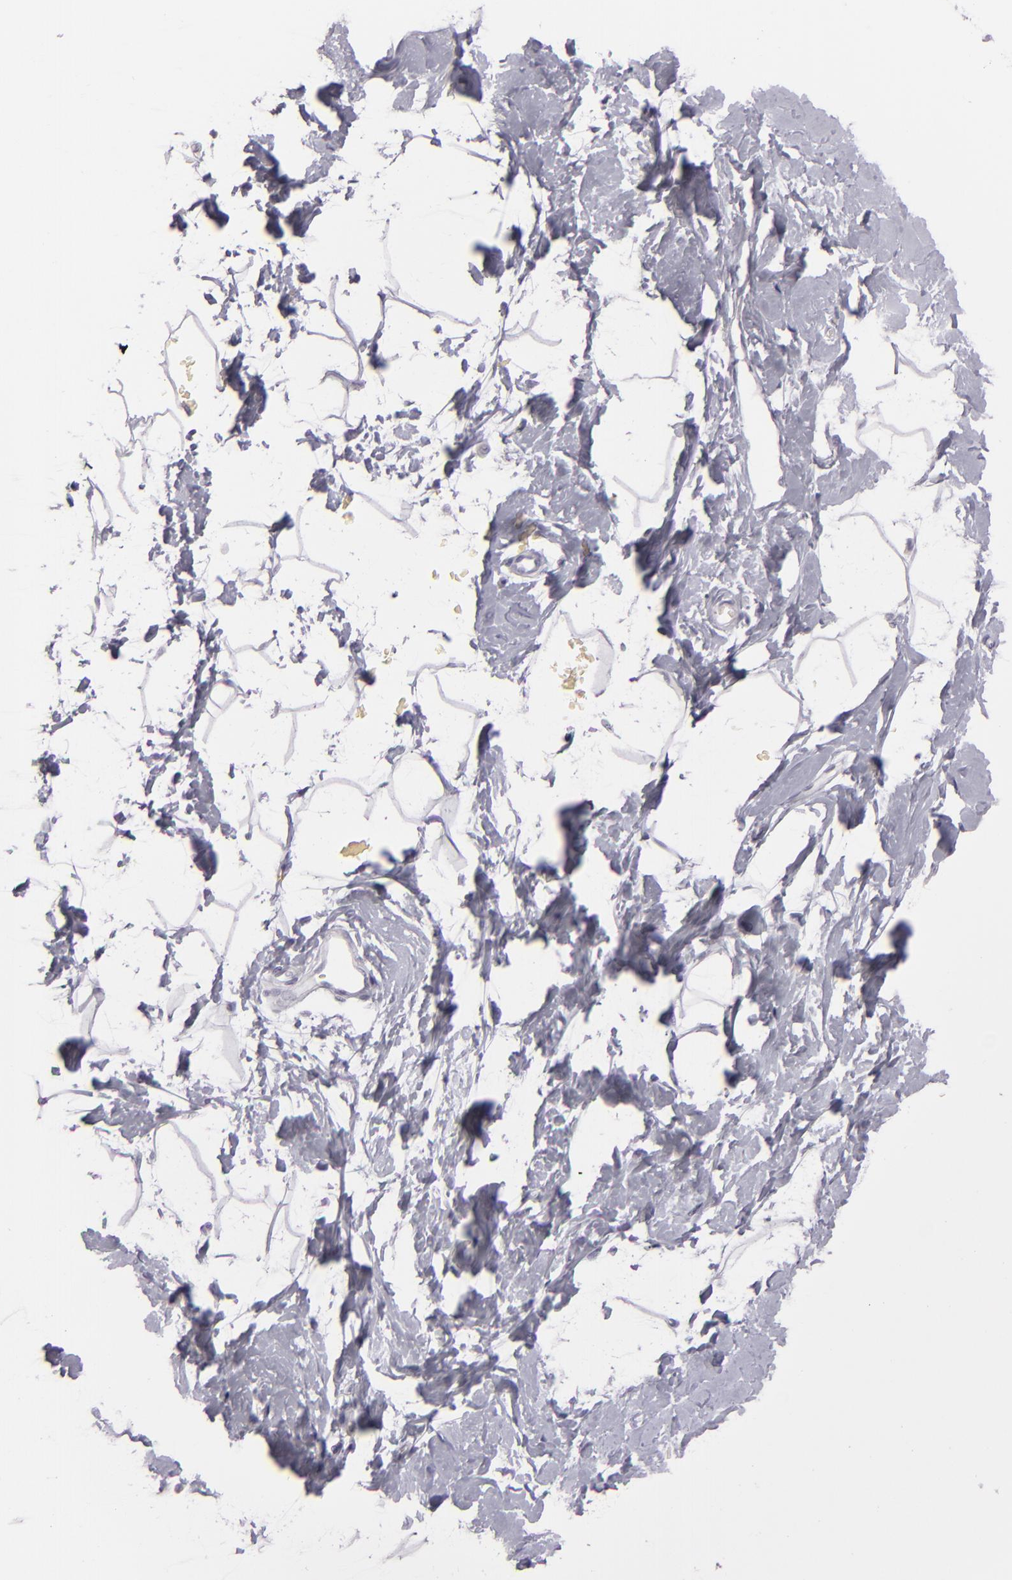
{"staining": {"intensity": "negative", "quantity": "none", "location": "none"}, "tissue": "breast", "cell_type": "Adipocytes", "image_type": "normal", "snomed": [{"axis": "morphology", "description": "Normal tissue, NOS"}, {"axis": "topography", "description": "Breast"}], "caption": "IHC micrograph of unremarkable breast: human breast stained with DAB displays no significant protein positivity in adipocytes.", "gene": "CDX2", "patient": {"sex": "female", "age": 23}}